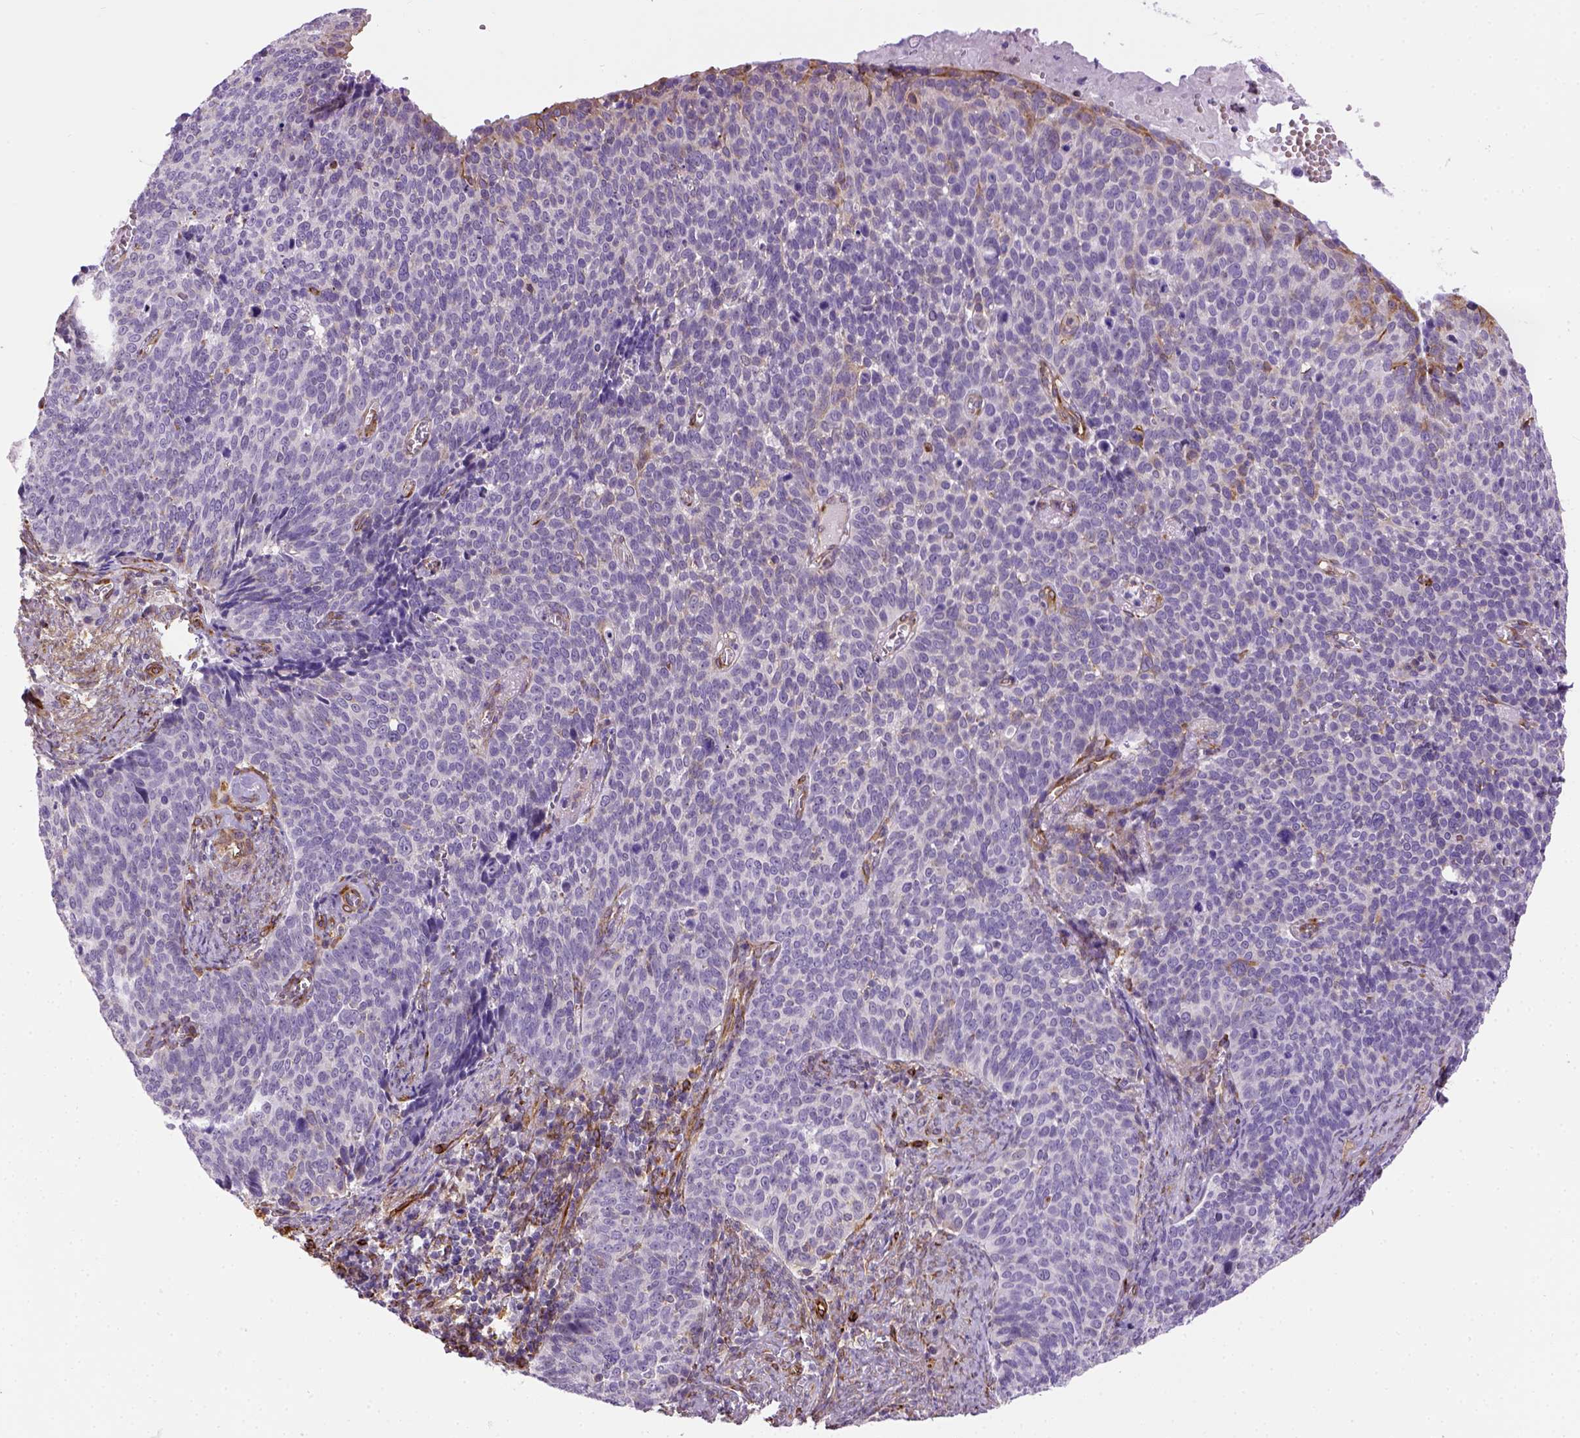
{"staining": {"intensity": "negative", "quantity": "none", "location": "none"}, "tissue": "cervical cancer", "cell_type": "Tumor cells", "image_type": "cancer", "snomed": [{"axis": "morphology", "description": "Normal tissue, NOS"}, {"axis": "morphology", "description": "Squamous cell carcinoma, NOS"}, {"axis": "topography", "description": "Cervix"}], "caption": "The image exhibits no staining of tumor cells in cervical cancer.", "gene": "KAZN", "patient": {"sex": "female", "age": 39}}